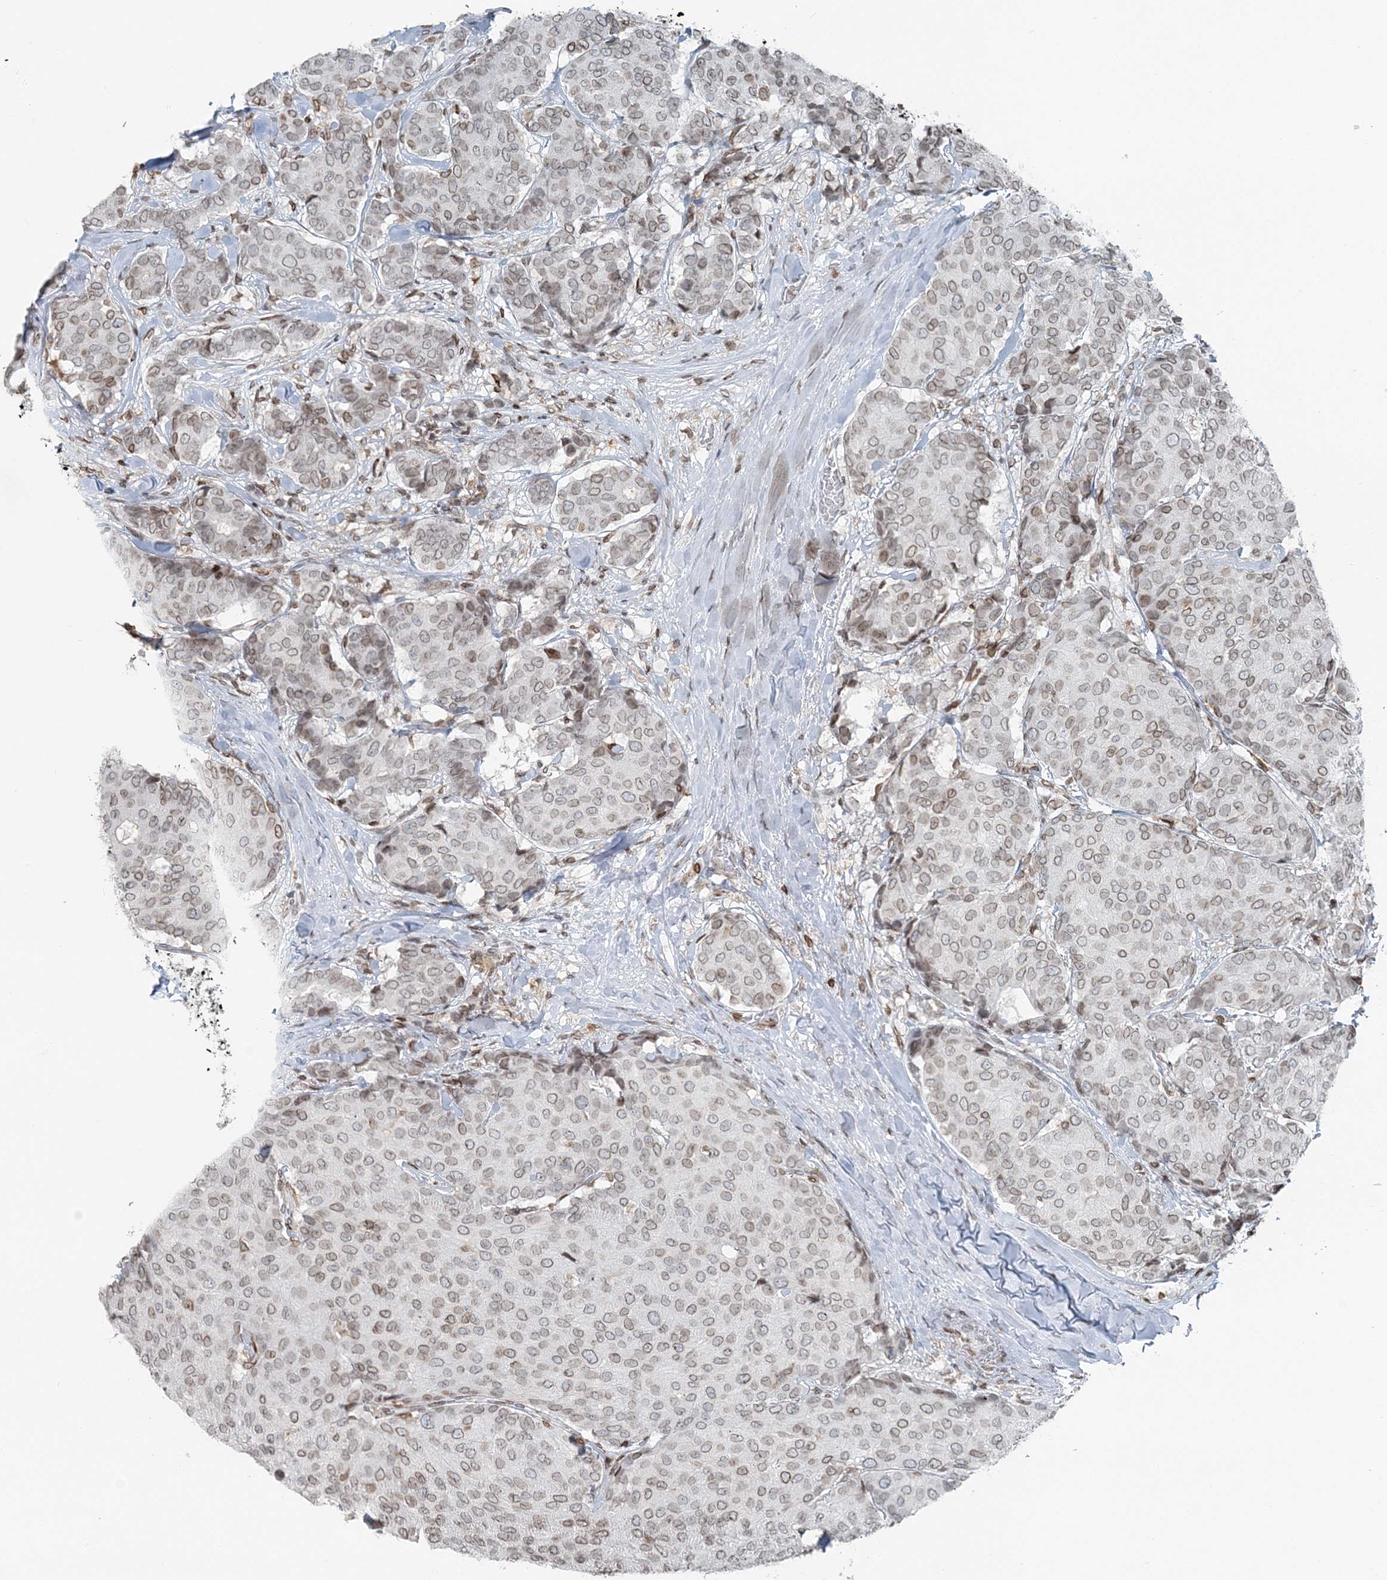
{"staining": {"intensity": "weak", "quantity": ">75%", "location": "cytoplasmic/membranous,nuclear"}, "tissue": "breast cancer", "cell_type": "Tumor cells", "image_type": "cancer", "snomed": [{"axis": "morphology", "description": "Duct carcinoma"}, {"axis": "topography", "description": "Breast"}], "caption": "Invasive ductal carcinoma (breast) tissue shows weak cytoplasmic/membranous and nuclear positivity in about >75% of tumor cells, visualized by immunohistochemistry.", "gene": "GJD4", "patient": {"sex": "female", "age": 75}}